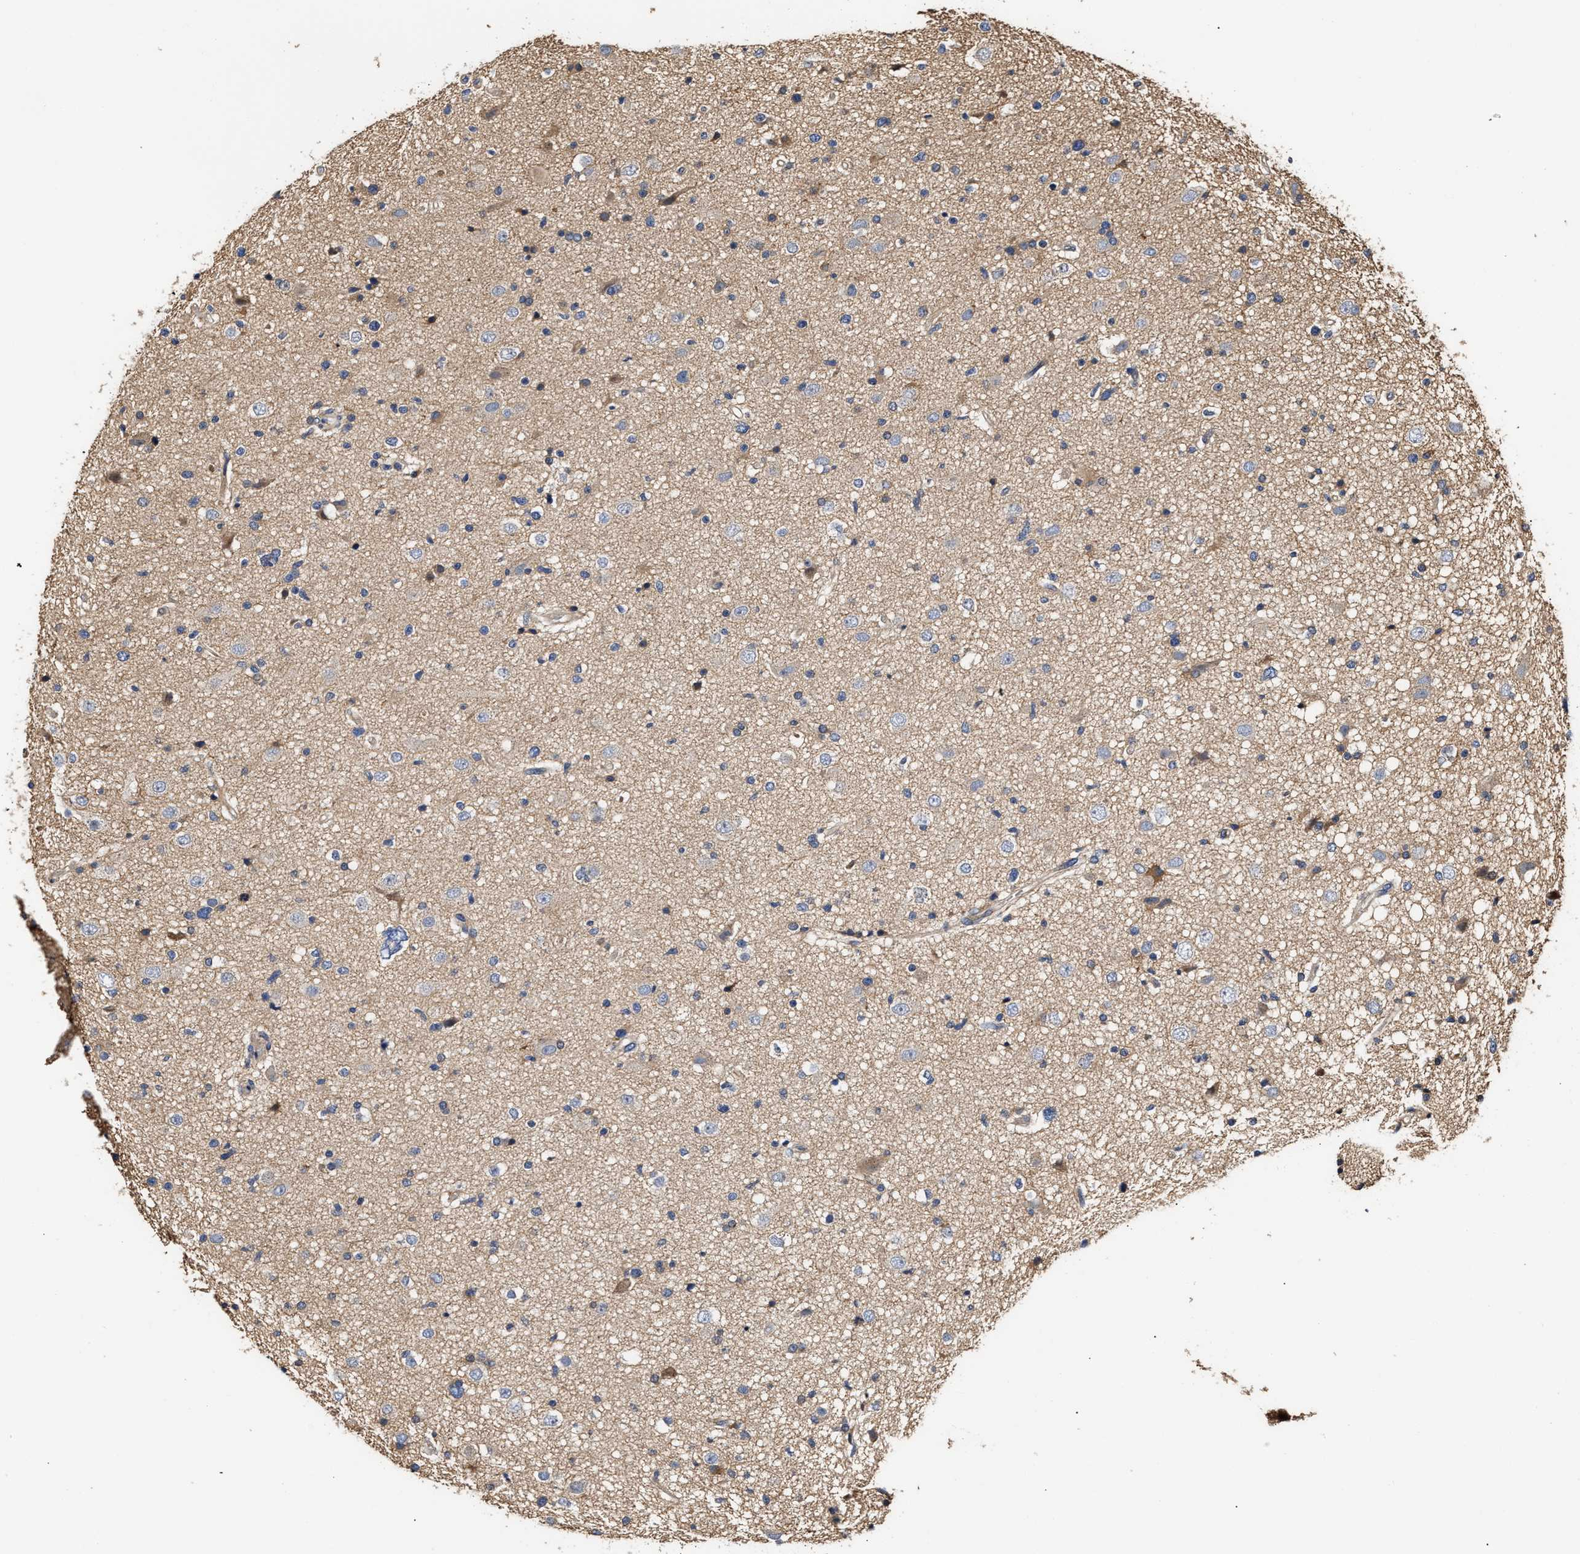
{"staining": {"intensity": "weak", "quantity": "<25%", "location": "cytoplasmic/membranous"}, "tissue": "glioma", "cell_type": "Tumor cells", "image_type": "cancer", "snomed": [{"axis": "morphology", "description": "Glioma, malignant, High grade"}, {"axis": "topography", "description": "Brain"}], "caption": "There is no significant staining in tumor cells of malignant glioma (high-grade).", "gene": "CLIP2", "patient": {"sex": "male", "age": 33}}